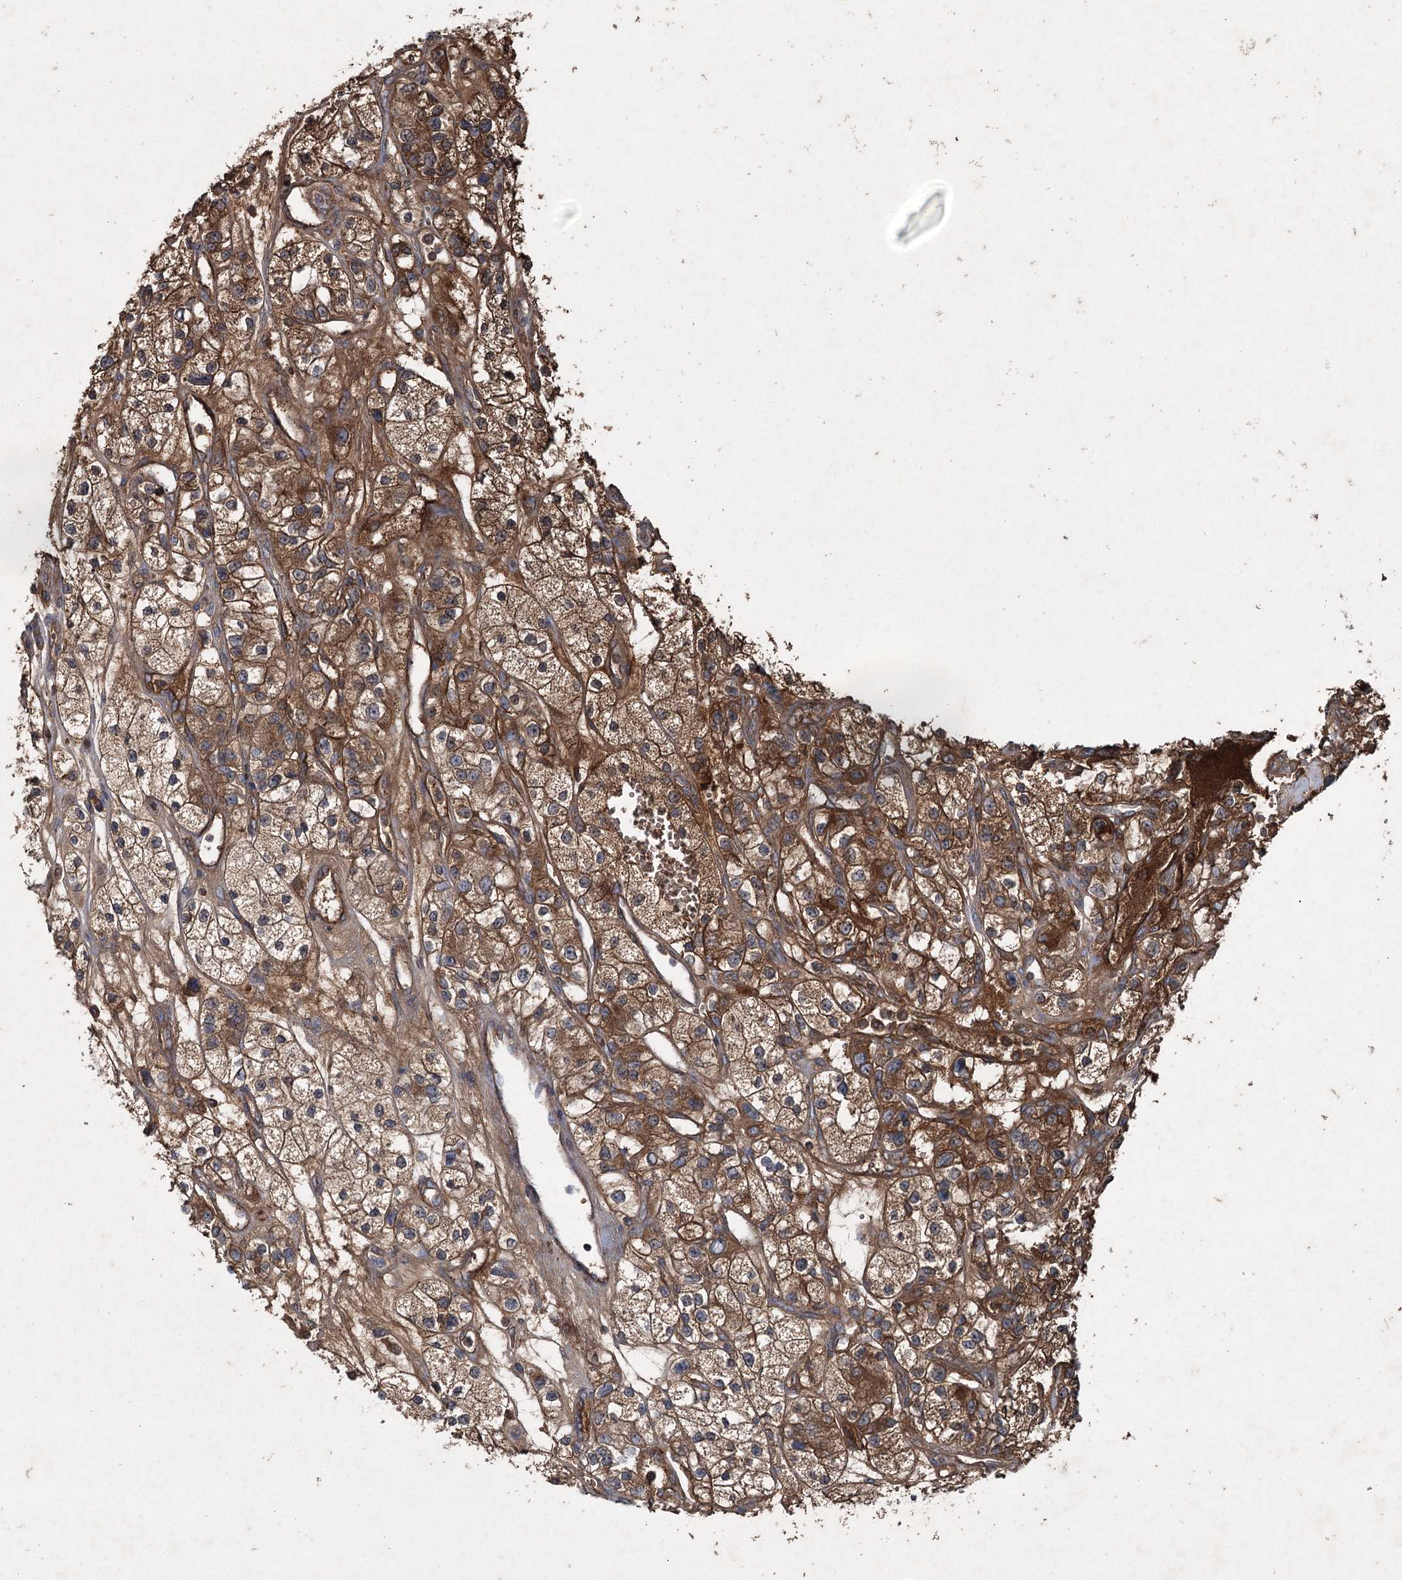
{"staining": {"intensity": "moderate", "quantity": ">75%", "location": "cytoplasmic/membranous"}, "tissue": "renal cancer", "cell_type": "Tumor cells", "image_type": "cancer", "snomed": [{"axis": "morphology", "description": "Adenocarcinoma, NOS"}, {"axis": "topography", "description": "Kidney"}], "caption": "Moderate cytoplasmic/membranous staining is seen in approximately >75% of tumor cells in adenocarcinoma (renal).", "gene": "PGLYRP2", "patient": {"sex": "female", "age": 57}}